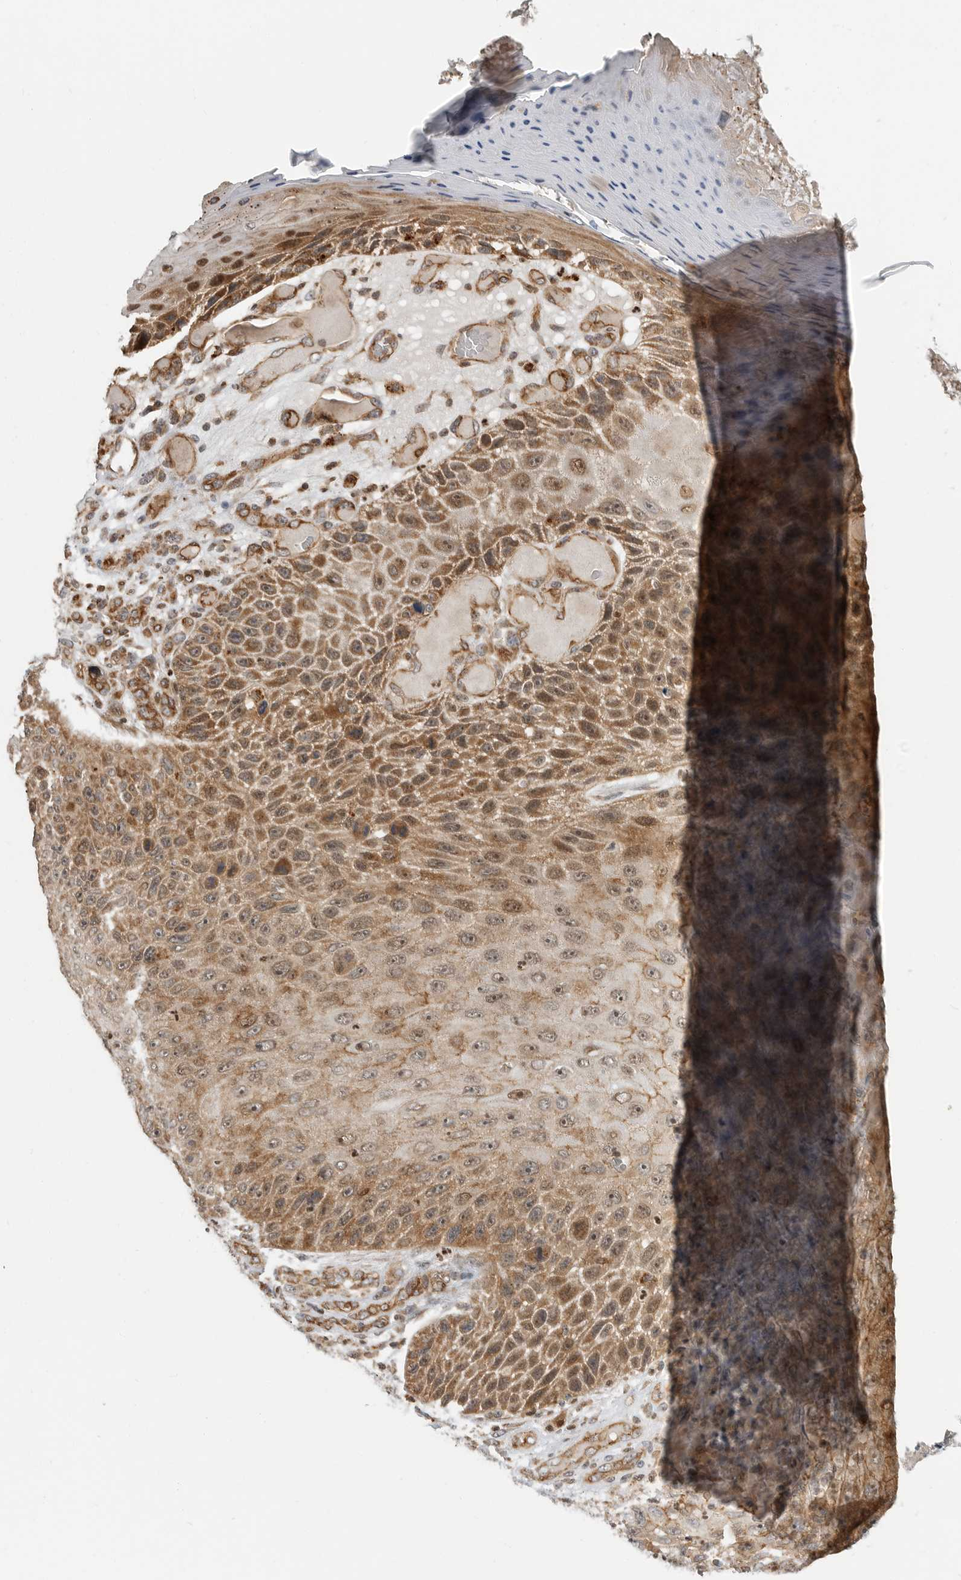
{"staining": {"intensity": "moderate", "quantity": ">75%", "location": "cytoplasmic/membranous,nuclear"}, "tissue": "skin cancer", "cell_type": "Tumor cells", "image_type": "cancer", "snomed": [{"axis": "morphology", "description": "Squamous cell carcinoma, NOS"}, {"axis": "topography", "description": "Skin"}], "caption": "Human squamous cell carcinoma (skin) stained with a brown dye demonstrates moderate cytoplasmic/membranous and nuclear positive staining in approximately >75% of tumor cells.", "gene": "STRAP", "patient": {"sex": "female", "age": 88}}